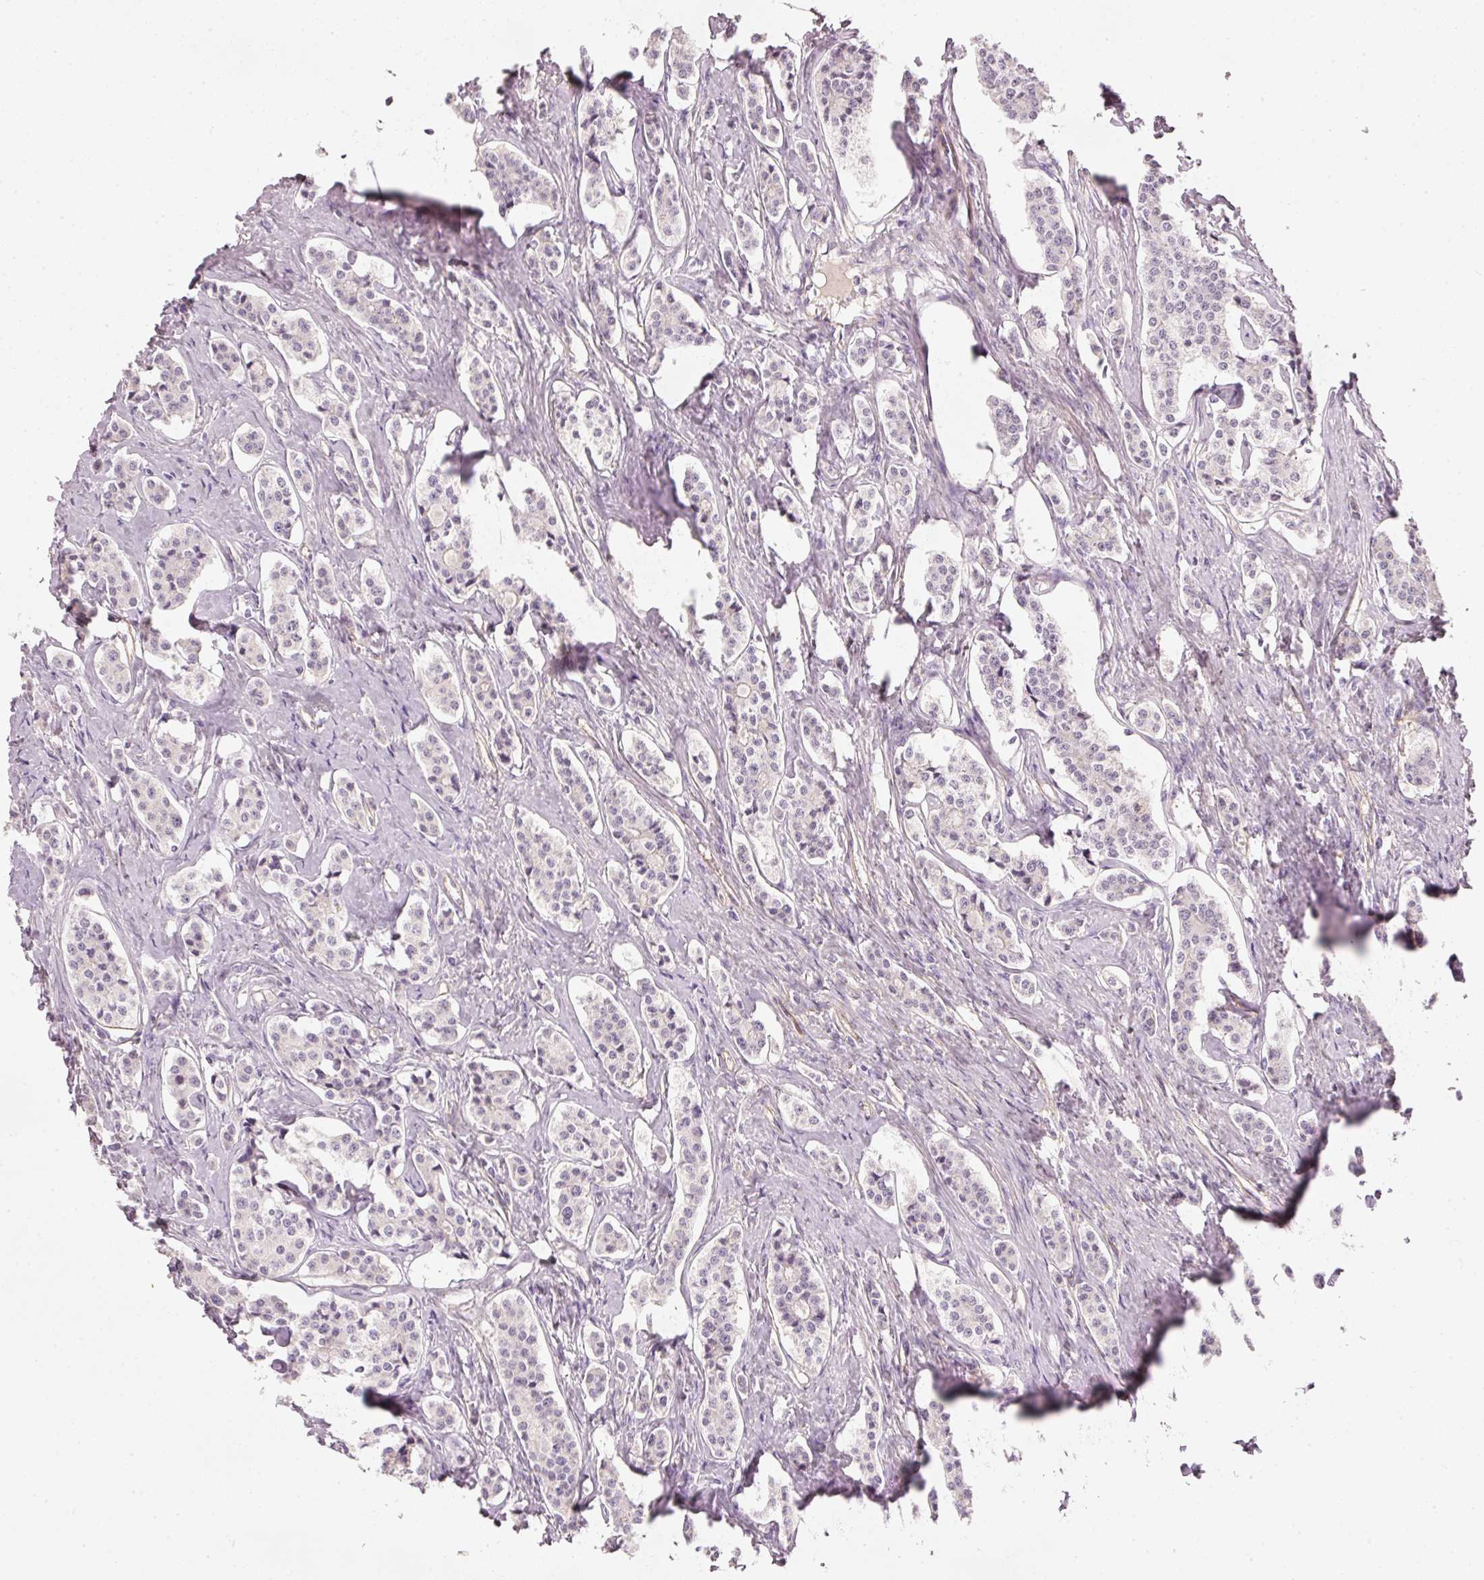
{"staining": {"intensity": "negative", "quantity": "none", "location": "none"}, "tissue": "carcinoid", "cell_type": "Tumor cells", "image_type": "cancer", "snomed": [{"axis": "morphology", "description": "Carcinoid, malignant, NOS"}, {"axis": "topography", "description": "Small intestine"}], "caption": "IHC histopathology image of neoplastic tissue: carcinoid stained with DAB exhibits no significant protein staining in tumor cells.", "gene": "OSR2", "patient": {"sex": "male", "age": 63}}